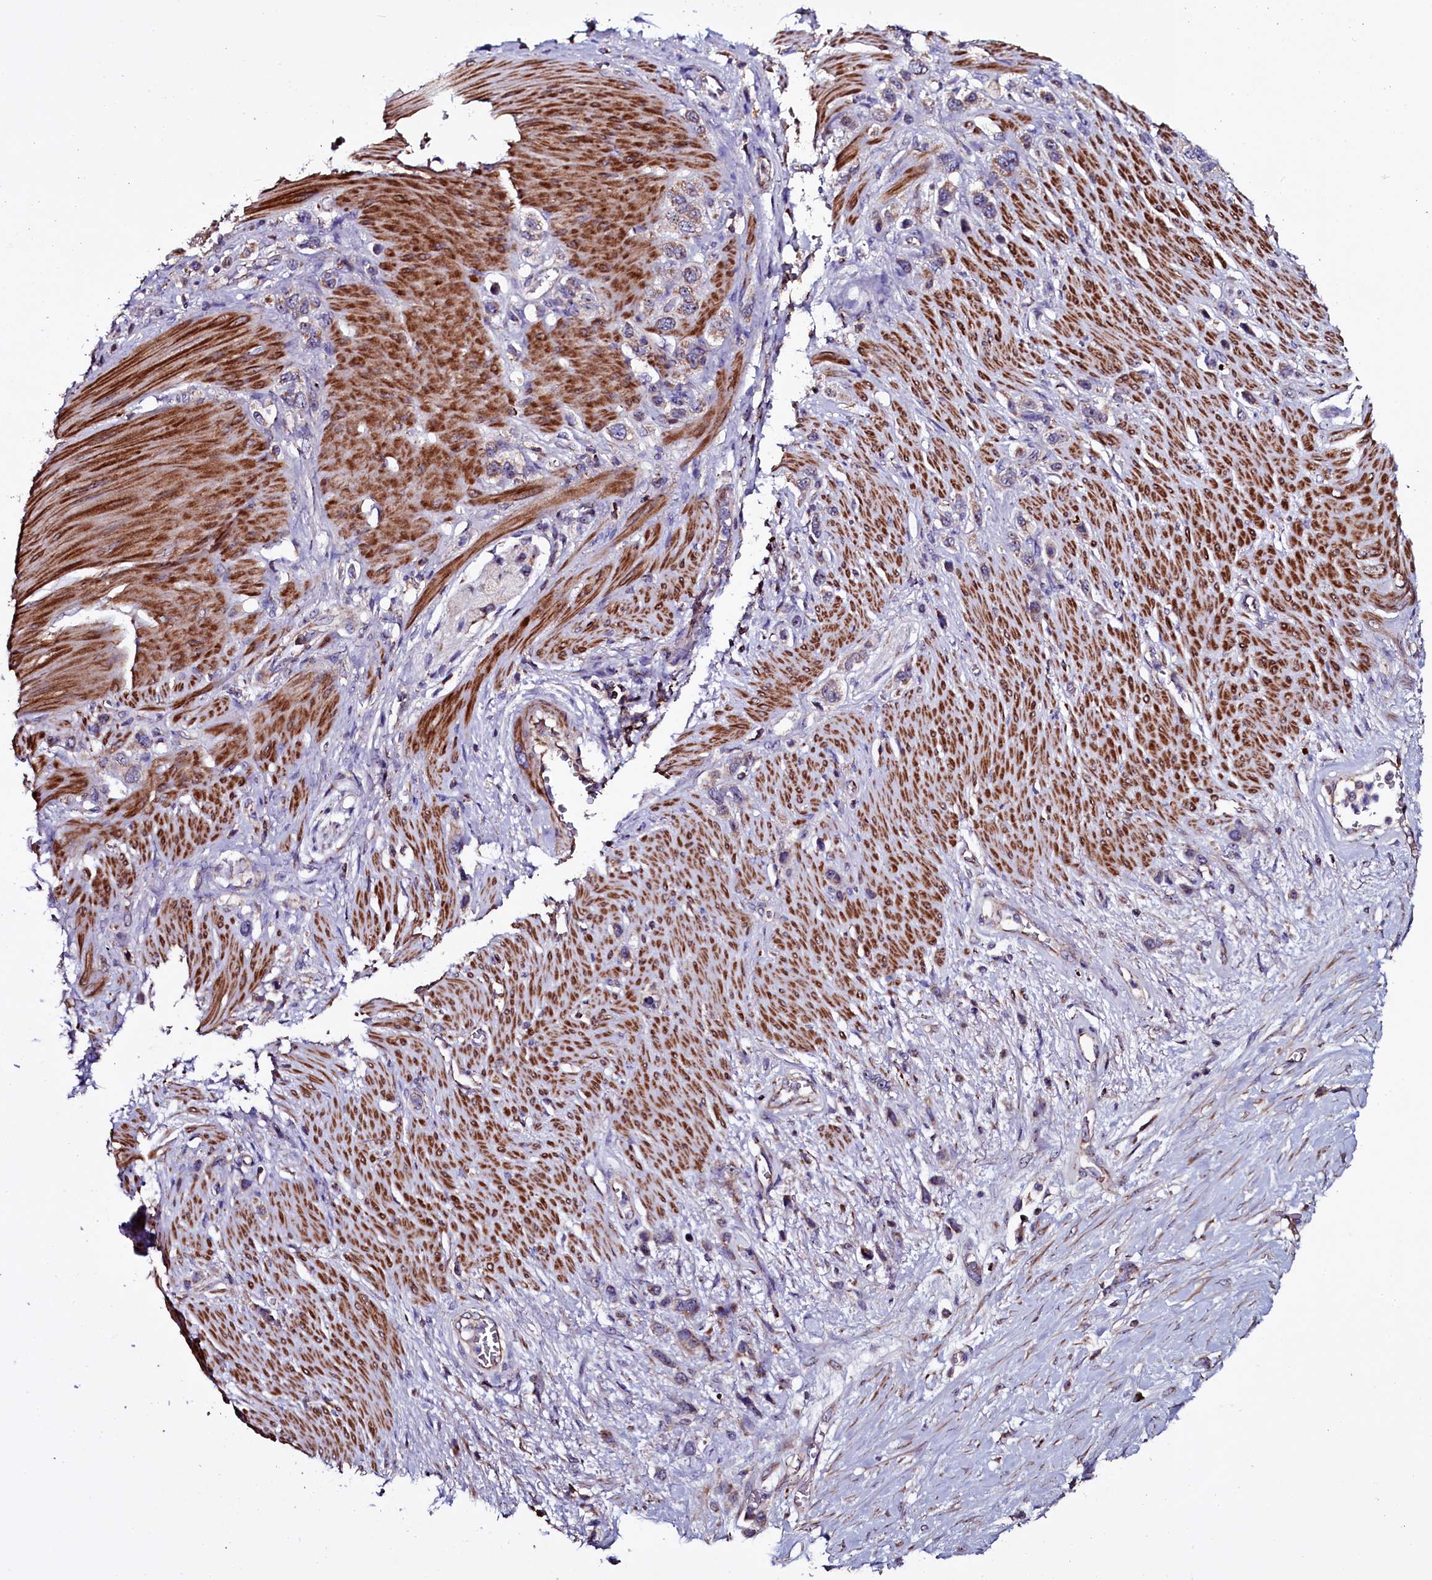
{"staining": {"intensity": "weak", "quantity": "<25%", "location": "cytoplasmic/membranous"}, "tissue": "stomach cancer", "cell_type": "Tumor cells", "image_type": "cancer", "snomed": [{"axis": "morphology", "description": "Adenocarcinoma, NOS"}, {"axis": "morphology", "description": "Adenocarcinoma, High grade"}, {"axis": "topography", "description": "Stomach, upper"}, {"axis": "topography", "description": "Stomach, lower"}], "caption": "Immunohistochemistry (IHC) photomicrograph of neoplastic tissue: human stomach high-grade adenocarcinoma stained with DAB exhibits no significant protein staining in tumor cells.", "gene": "NAA80", "patient": {"sex": "female", "age": 65}}